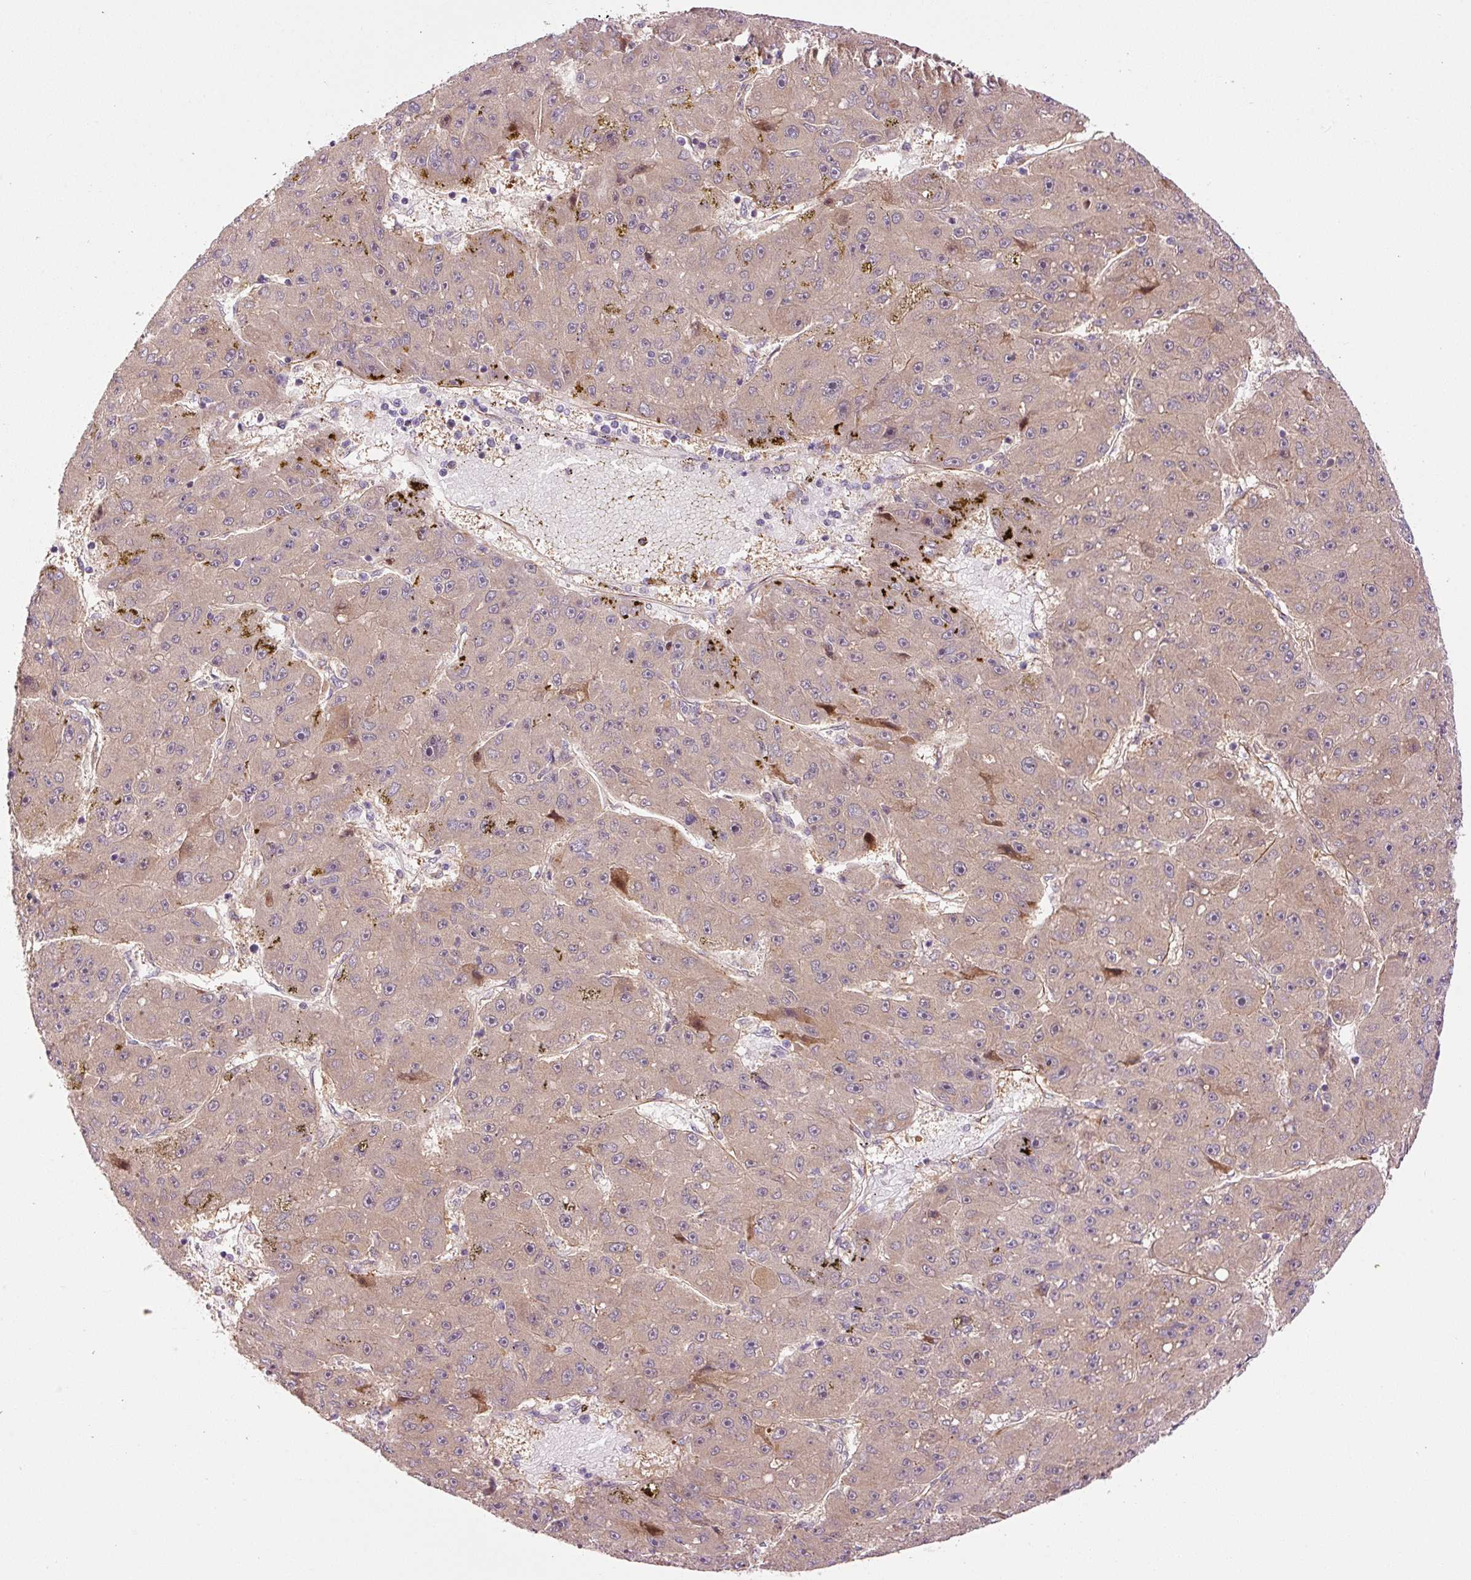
{"staining": {"intensity": "weak", "quantity": ">75%", "location": "cytoplasmic/membranous"}, "tissue": "liver cancer", "cell_type": "Tumor cells", "image_type": "cancer", "snomed": [{"axis": "morphology", "description": "Carcinoma, Hepatocellular, NOS"}, {"axis": "topography", "description": "Liver"}], "caption": "There is low levels of weak cytoplasmic/membranous expression in tumor cells of liver hepatocellular carcinoma, as demonstrated by immunohistochemical staining (brown color).", "gene": "PPP1R14B", "patient": {"sex": "male", "age": 67}}